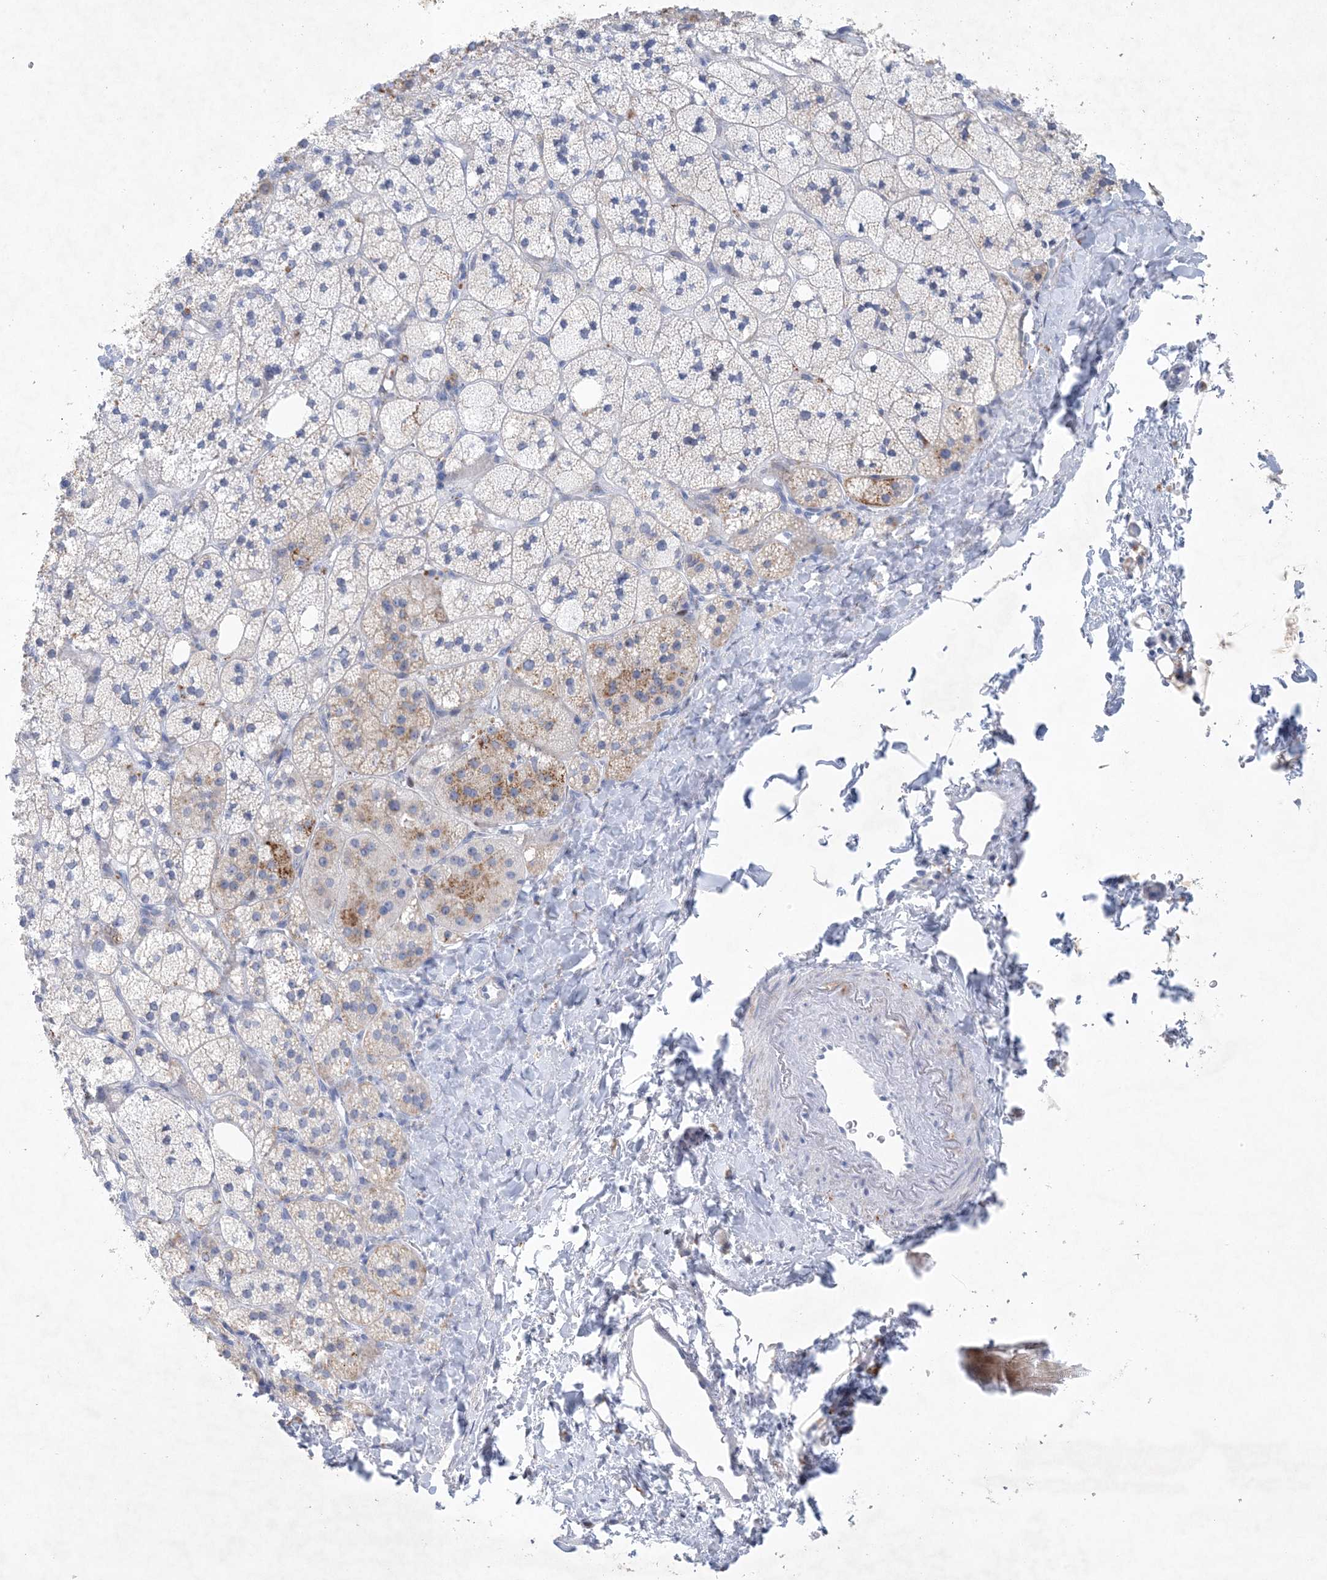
{"staining": {"intensity": "moderate", "quantity": "<25%", "location": "cytoplasmic/membranous"}, "tissue": "adrenal gland", "cell_type": "Glandular cells", "image_type": "normal", "snomed": [{"axis": "morphology", "description": "Normal tissue, NOS"}, {"axis": "topography", "description": "Adrenal gland"}], "caption": "The micrograph shows immunohistochemical staining of normal adrenal gland. There is moderate cytoplasmic/membranous positivity is identified in about <25% of glandular cells.", "gene": "GABRG1", "patient": {"sex": "male", "age": 61}}